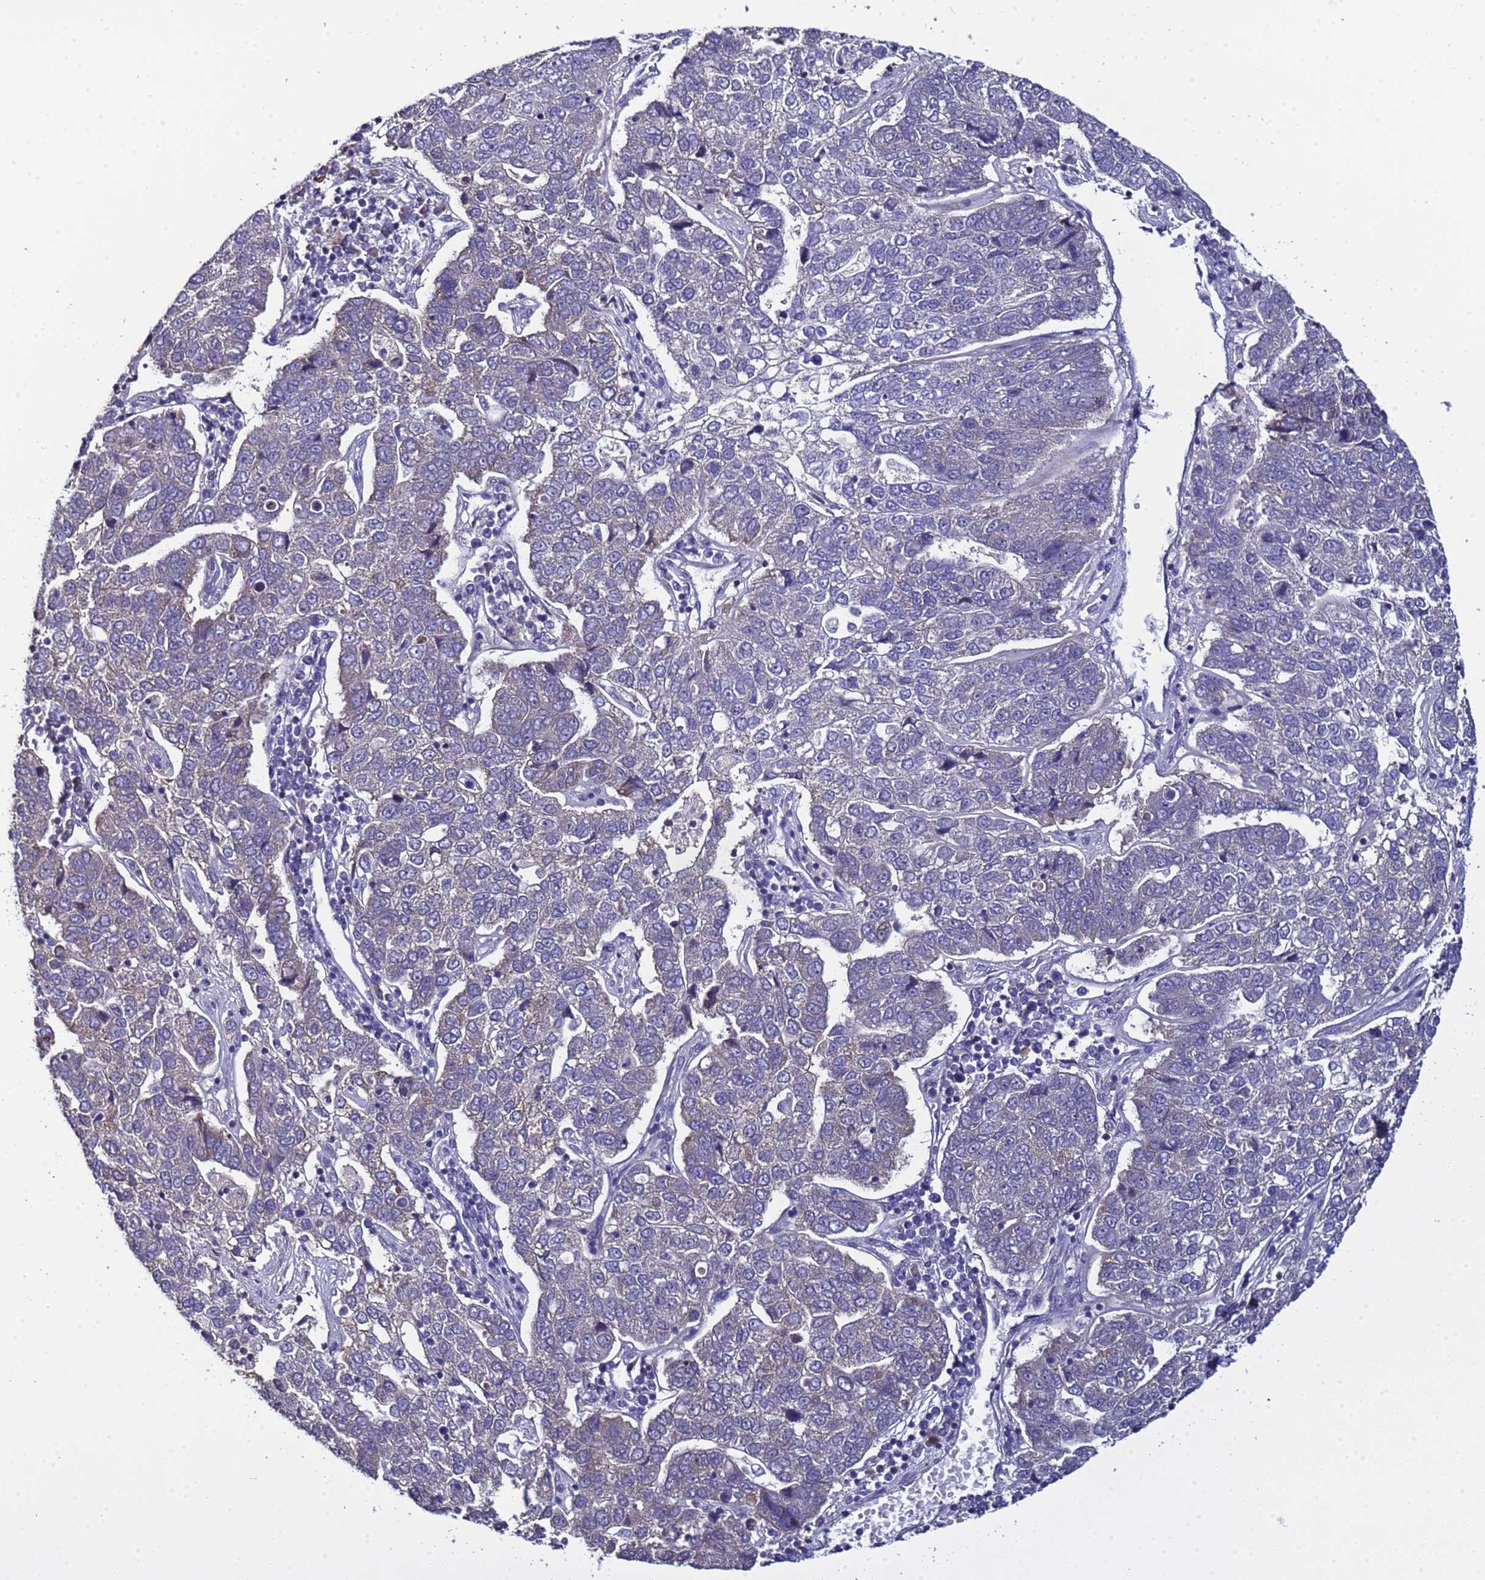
{"staining": {"intensity": "weak", "quantity": "<25%", "location": "cytoplasmic/membranous"}, "tissue": "pancreatic cancer", "cell_type": "Tumor cells", "image_type": "cancer", "snomed": [{"axis": "morphology", "description": "Adenocarcinoma, NOS"}, {"axis": "topography", "description": "Pancreas"}], "caption": "Immunohistochemical staining of pancreatic cancer demonstrates no significant positivity in tumor cells. (Immunohistochemistry, brightfield microscopy, high magnification).", "gene": "ELMOD2", "patient": {"sex": "female", "age": 61}}